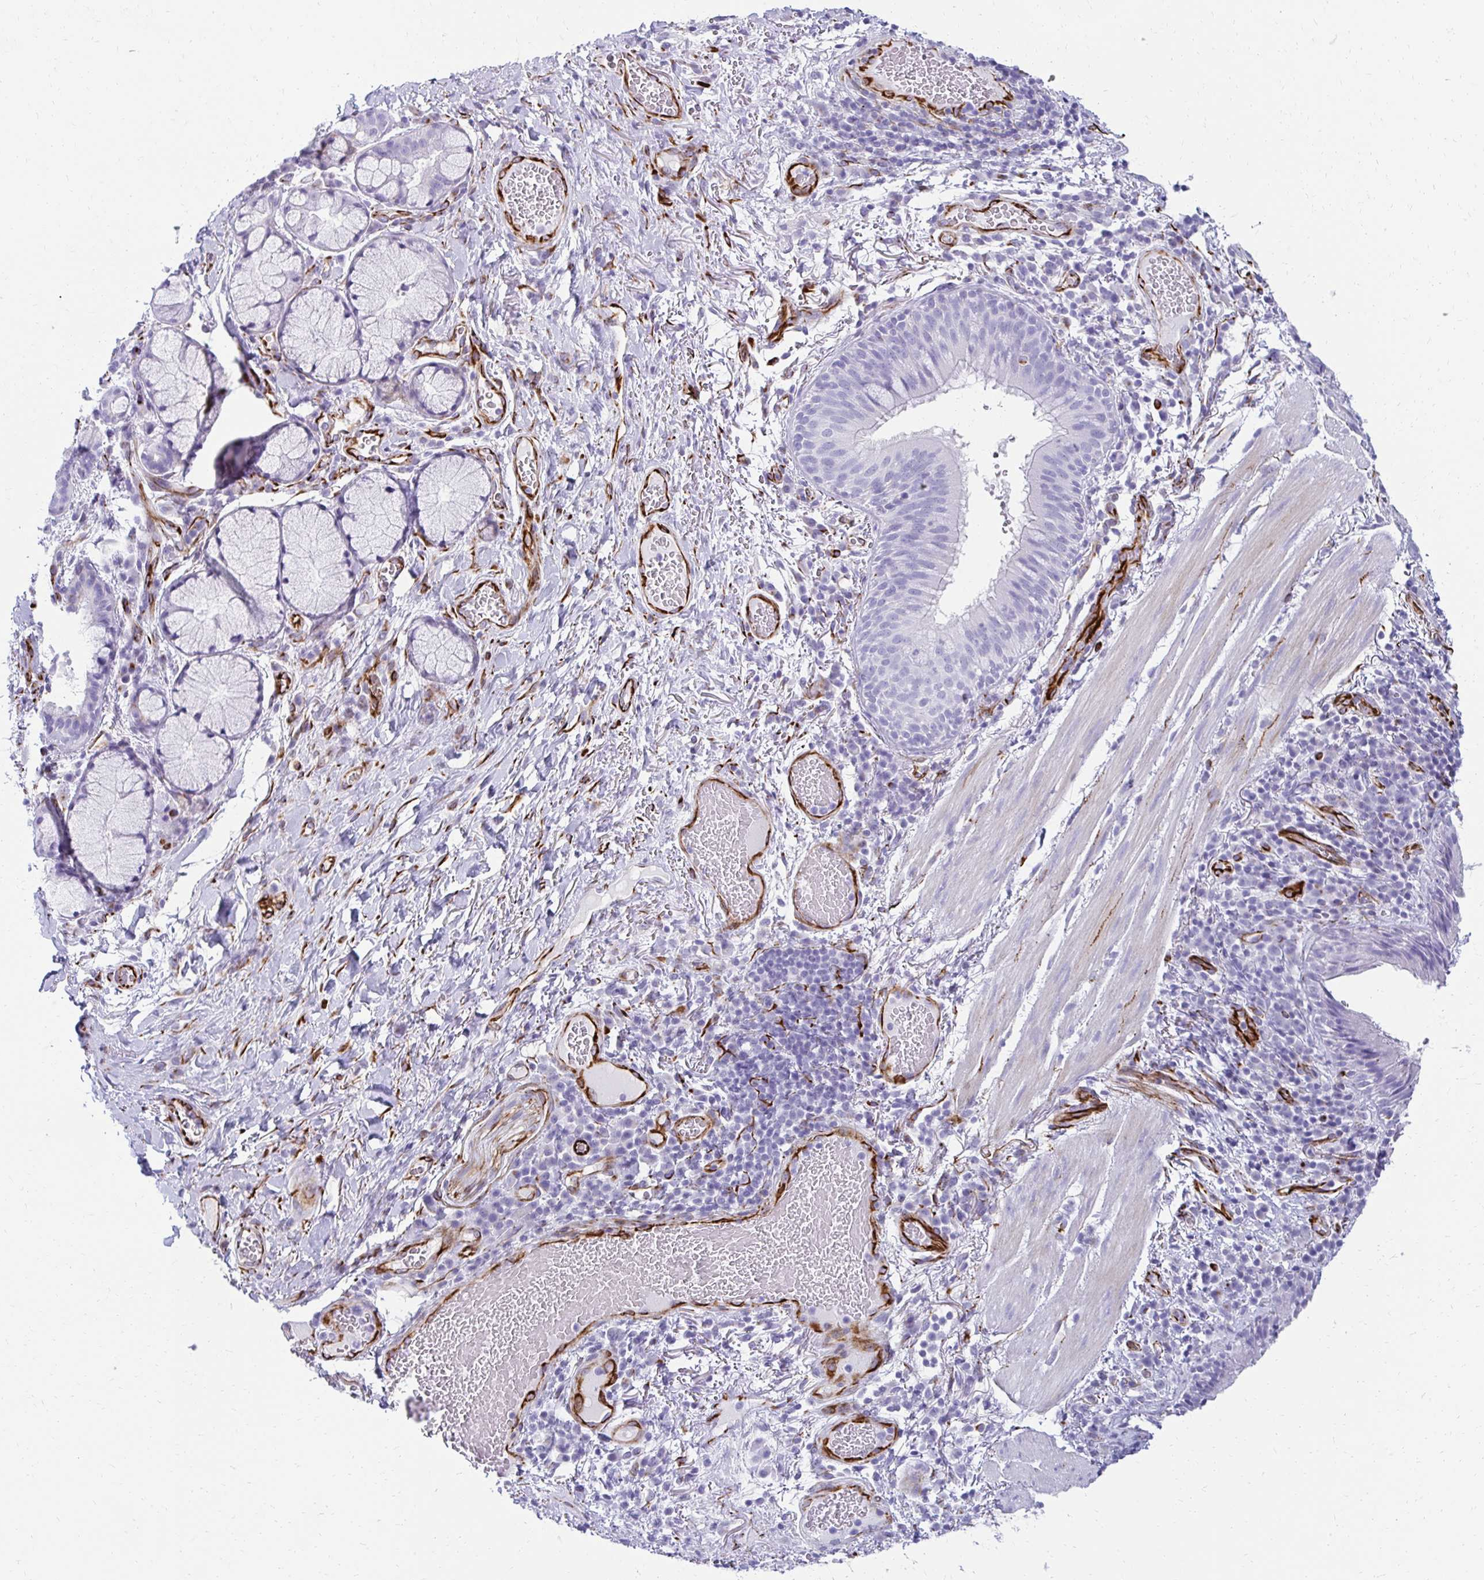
{"staining": {"intensity": "negative", "quantity": "none", "location": "none"}, "tissue": "bronchus", "cell_type": "Respiratory epithelial cells", "image_type": "normal", "snomed": [{"axis": "morphology", "description": "Normal tissue, NOS"}, {"axis": "topography", "description": "Lymph node"}, {"axis": "topography", "description": "Bronchus"}], "caption": "This is an immunohistochemistry micrograph of normal human bronchus. There is no expression in respiratory epithelial cells.", "gene": "TMEM54", "patient": {"sex": "male", "age": 56}}